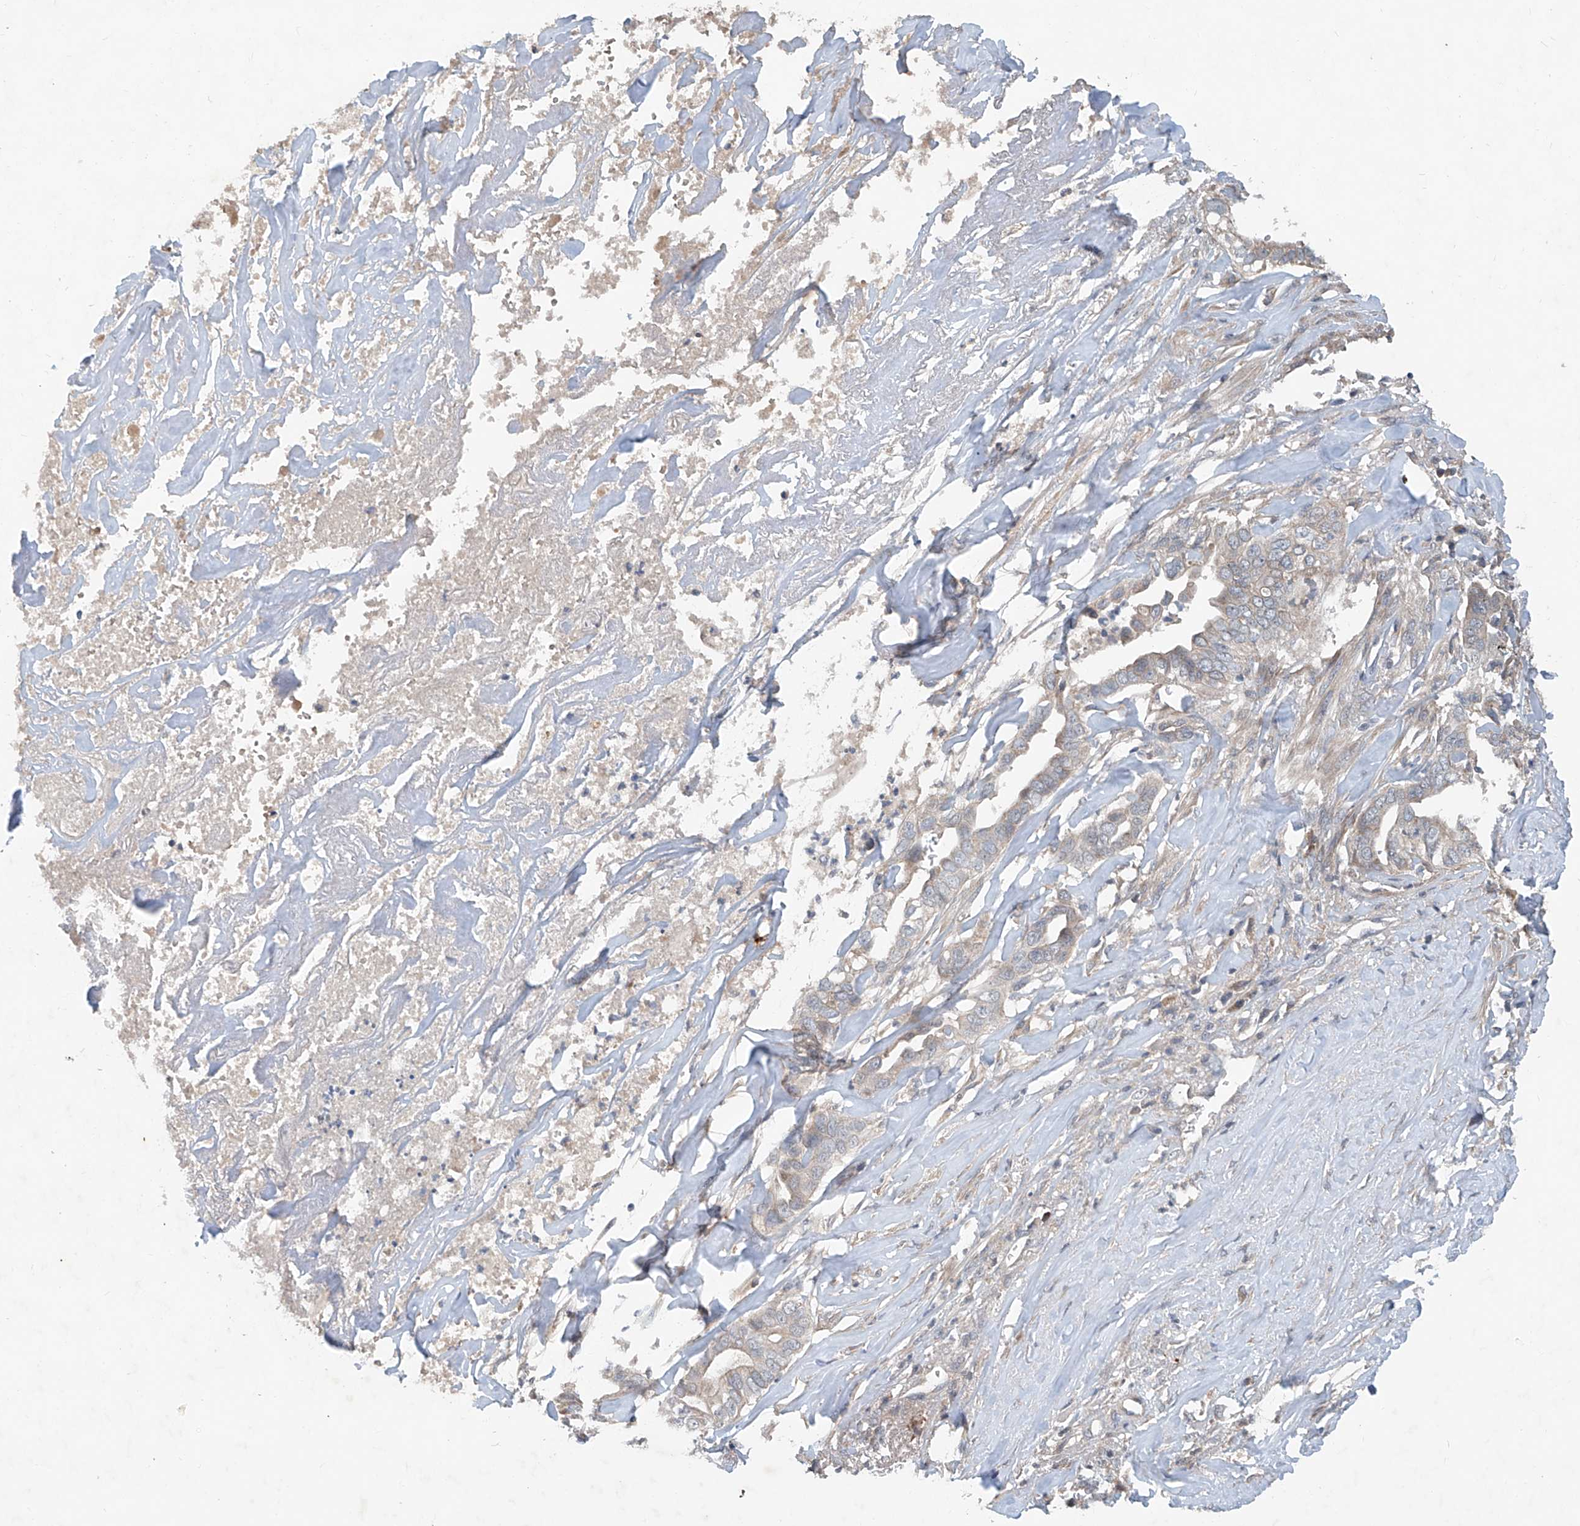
{"staining": {"intensity": "weak", "quantity": "<25%", "location": "cytoplasmic/membranous"}, "tissue": "liver cancer", "cell_type": "Tumor cells", "image_type": "cancer", "snomed": [{"axis": "morphology", "description": "Cholangiocarcinoma"}, {"axis": "topography", "description": "Liver"}], "caption": "This micrograph is of cholangiocarcinoma (liver) stained with immunohistochemistry (IHC) to label a protein in brown with the nuclei are counter-stained blue. There is no staining in tumor cells.", "gene": "ADAM23", "patient": {"sex": "female", "age": 79}}